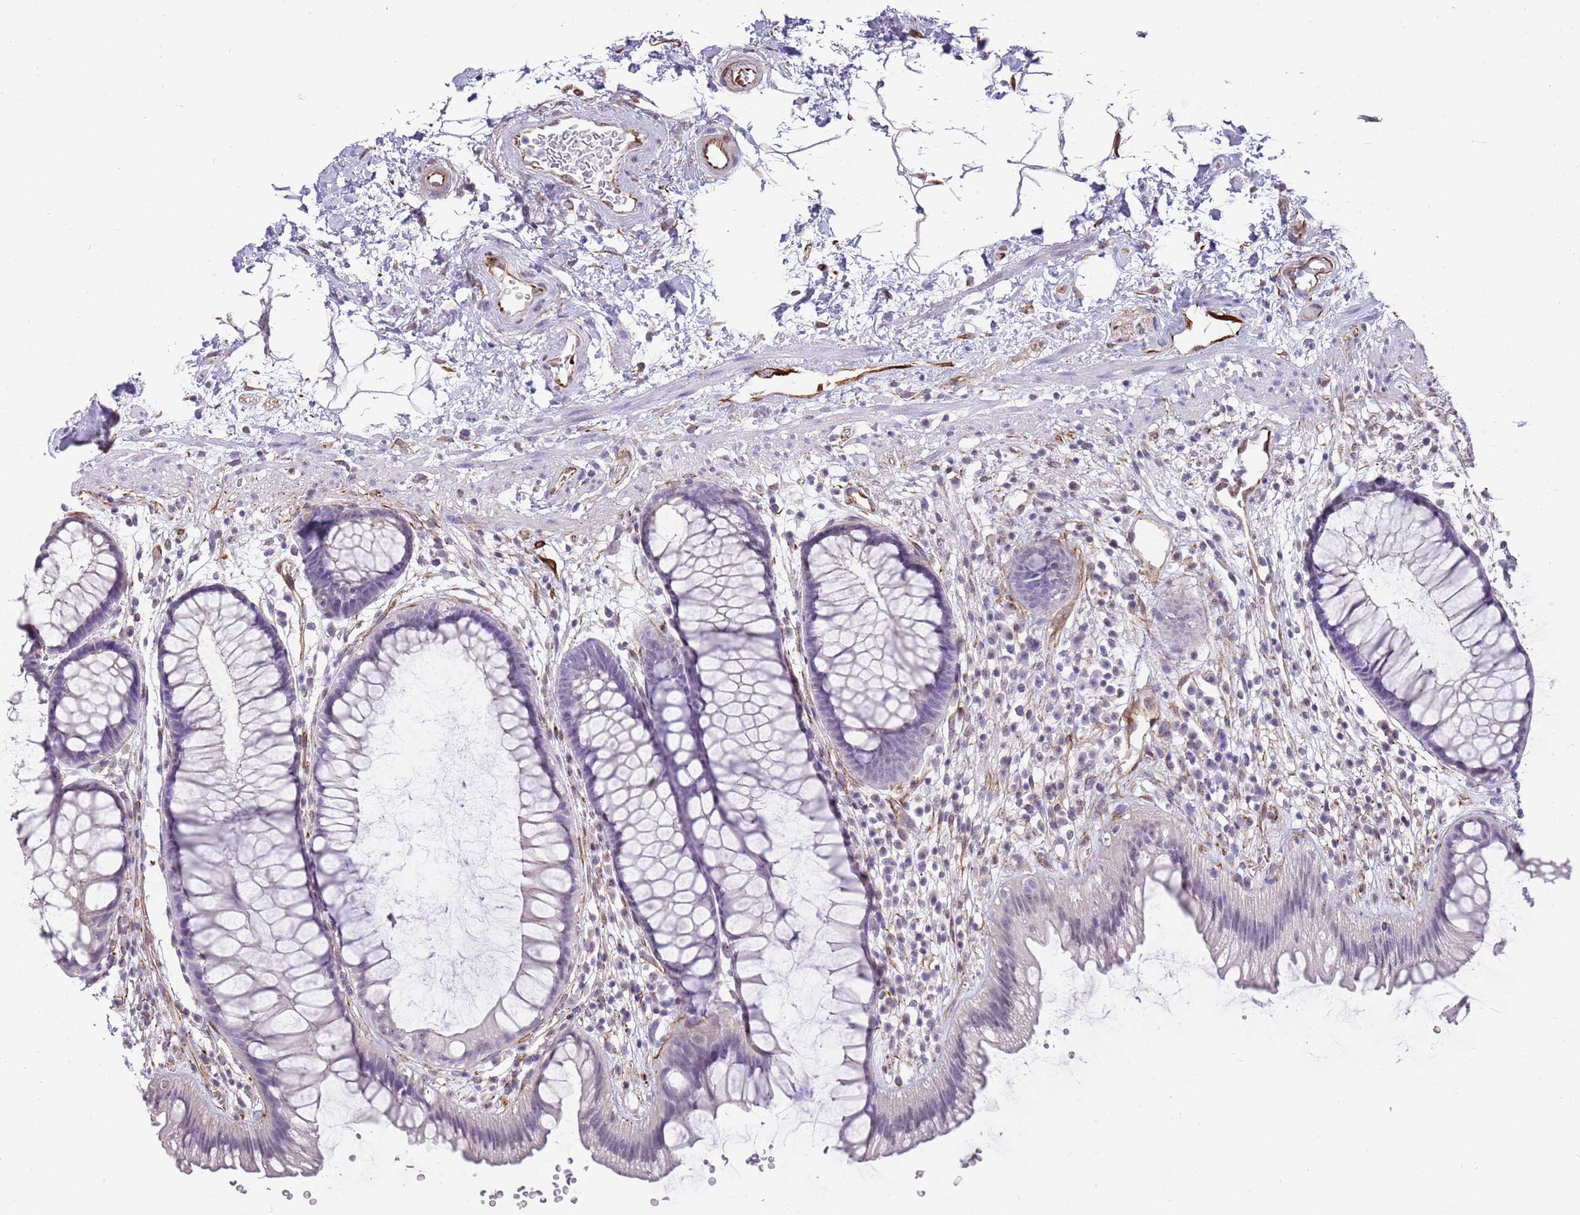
{"staining": {"intensity": "negative", "quantity": "none", "location": "none"}, "tissue": "rectum", "cell_type": "Glandular cells", "image_type": "normal", "snomed": [{"axis": "morphology", "description": "Normal tissue, NOS"}, {"axis": "topography", "description": "Rectum"}], "caption": "Immunohistochemistry (IHC) photomicrograph of normal rectum: human rectum stained with DAB (3,3'-diaminobenzidine) displays no significant protein expression in glandular cells. (DAB (3,3'-diaminobenzidine) immunohistochemistry (IHC) visualized using brightfield microscopy, high magnification).", "gene": "ENSG00000271254", "patient": {"sex": "male", "age": 51}}